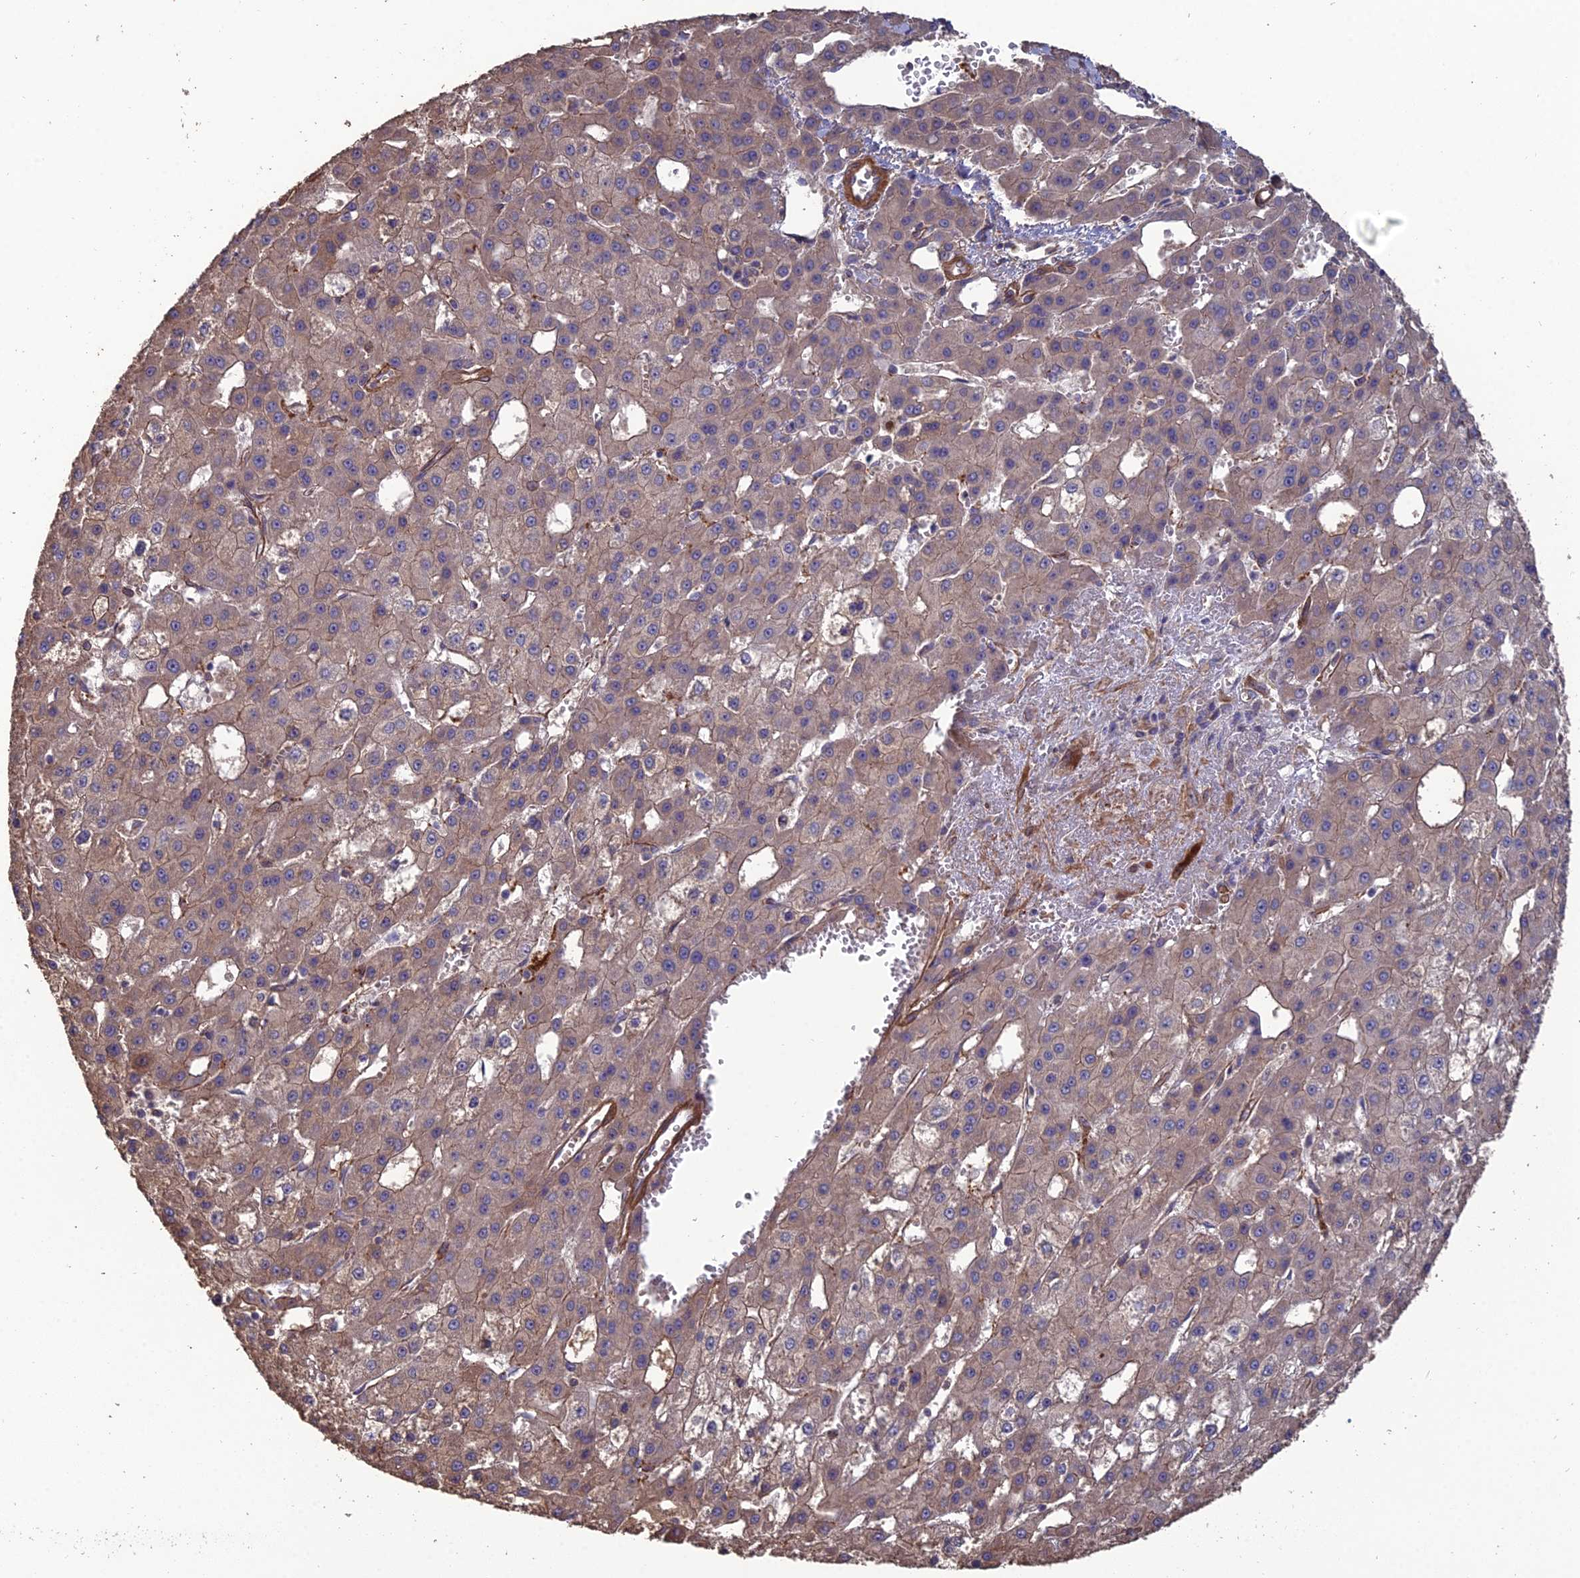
{"staining": {"intensity": "moderate", "quantity": "<25%", "location": "cytoplasmic/membranous"}, "tissue": "liver cancer", "cell_type": "Tumor cells", "image_type": "cancer", "snomed": [{"axis": "morphology", "description": "Carcinoma, Hepatocellular, NOS"}, {"axis": "topography", "description": "Liver"}], "caption": "This micrograph displays liver cancer stained with IHC to label a protein in brown. The cytoplasmic/membranous of tumor cells show moderate positivity for the protein. Nuclei are counter-stained blue.", "gene": "ATP6V0A2", "patient": {"sex": "male", "age": 47}}